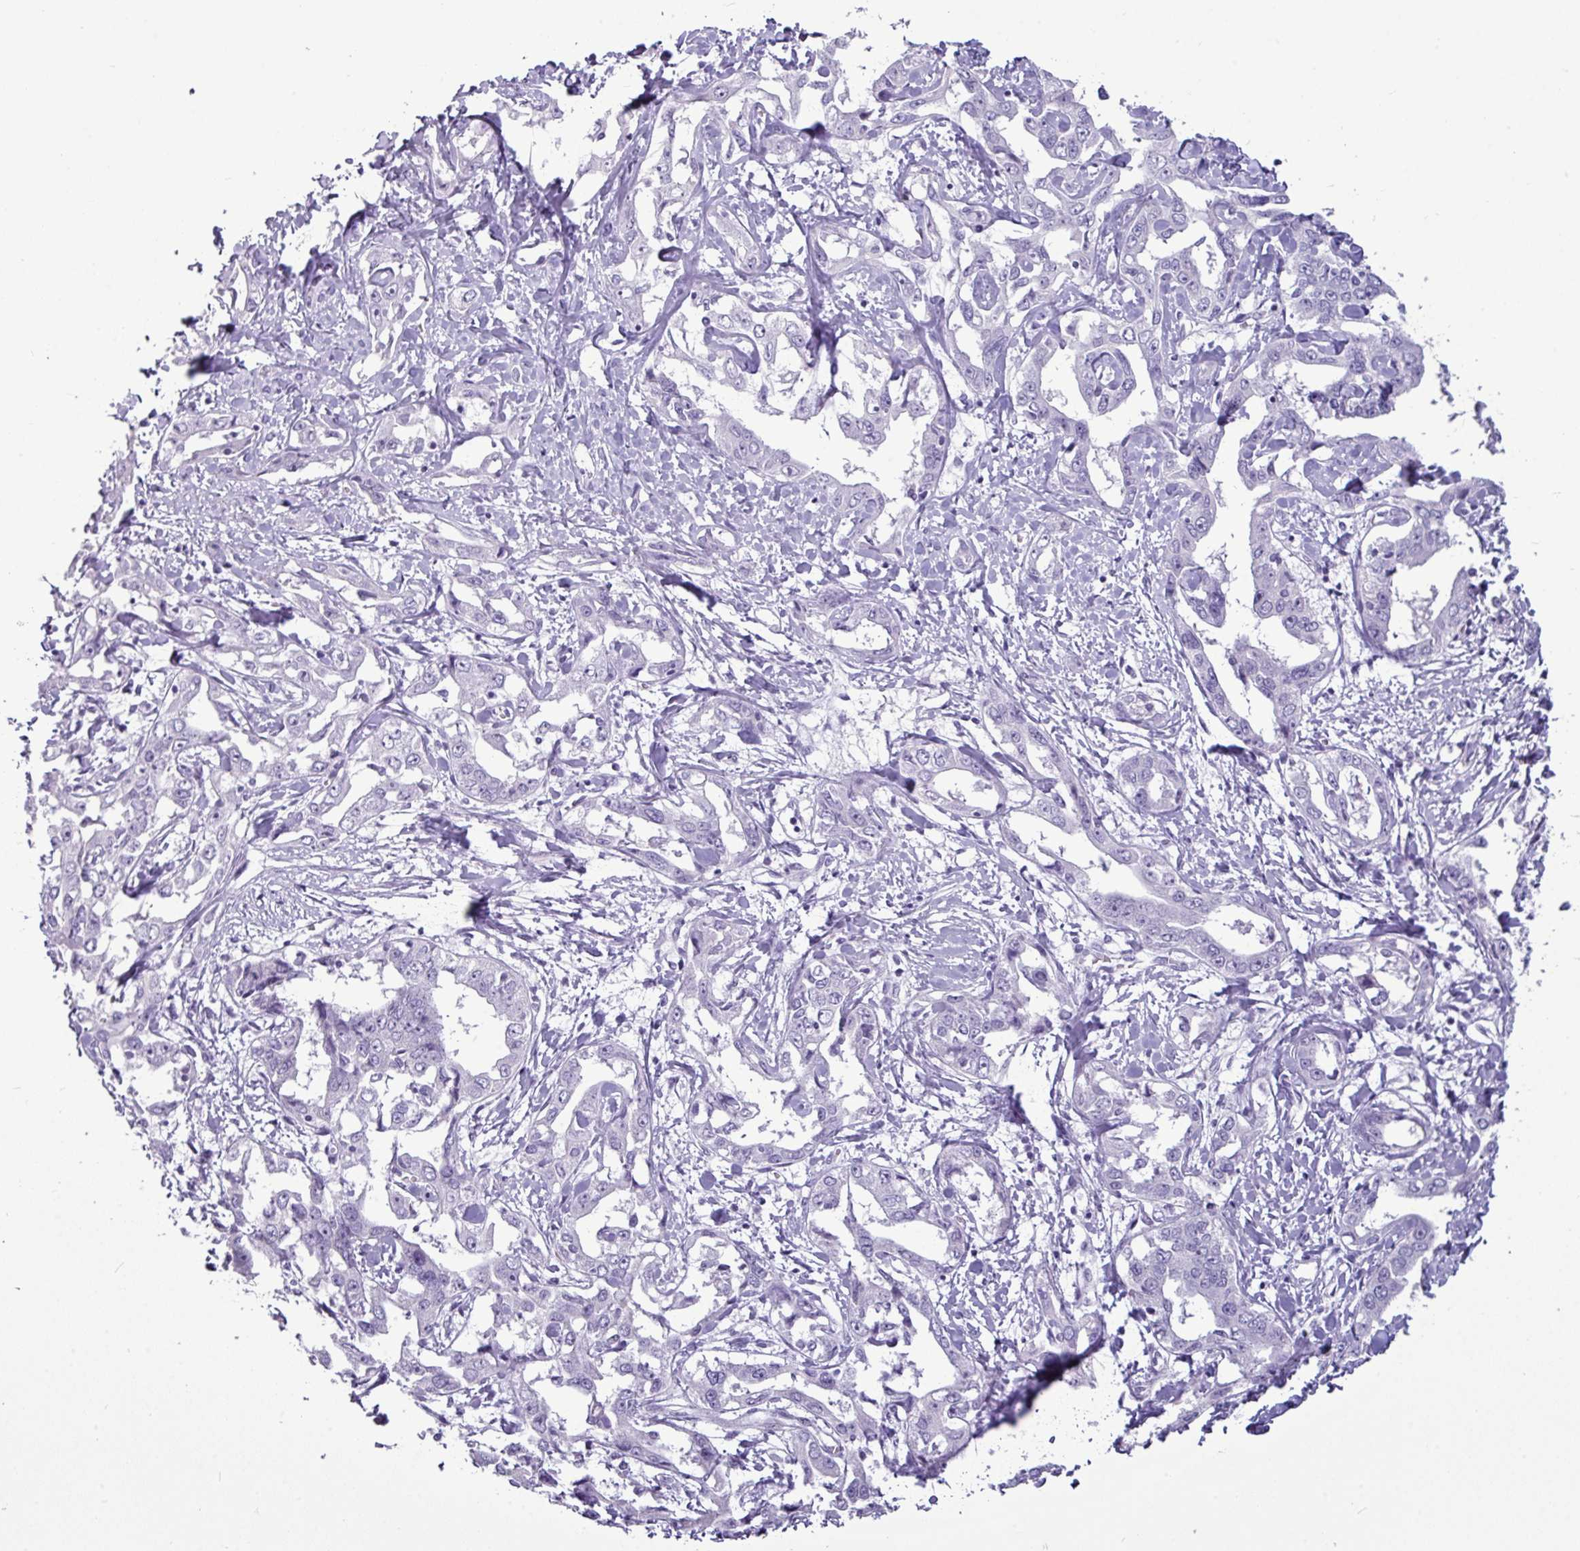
{"staining": {"intensity": "negative", "quantity": "none", "location": "none"}, "tissue": "liver cancer", "cell_type": "Tumor cells", "image_type": "cancer", "snomed": [{"axis": "morphology", "description": "Cholangiocarcinoma"}, {"axis": "topography", "description": "Liver"}], "caption": "IHC histopathology image of neoplastic tissue: liver cholangiocarcinoma stained with DAB exhibits no significant protein expression in tumor cells. (Stains: DAB immunohistochemistry with hematoxylin counter stain, Microscopy: brightfield microscopy at high magnification).", "gene": "AMY2A", "patient": {"sex": "male", "age": 59}}